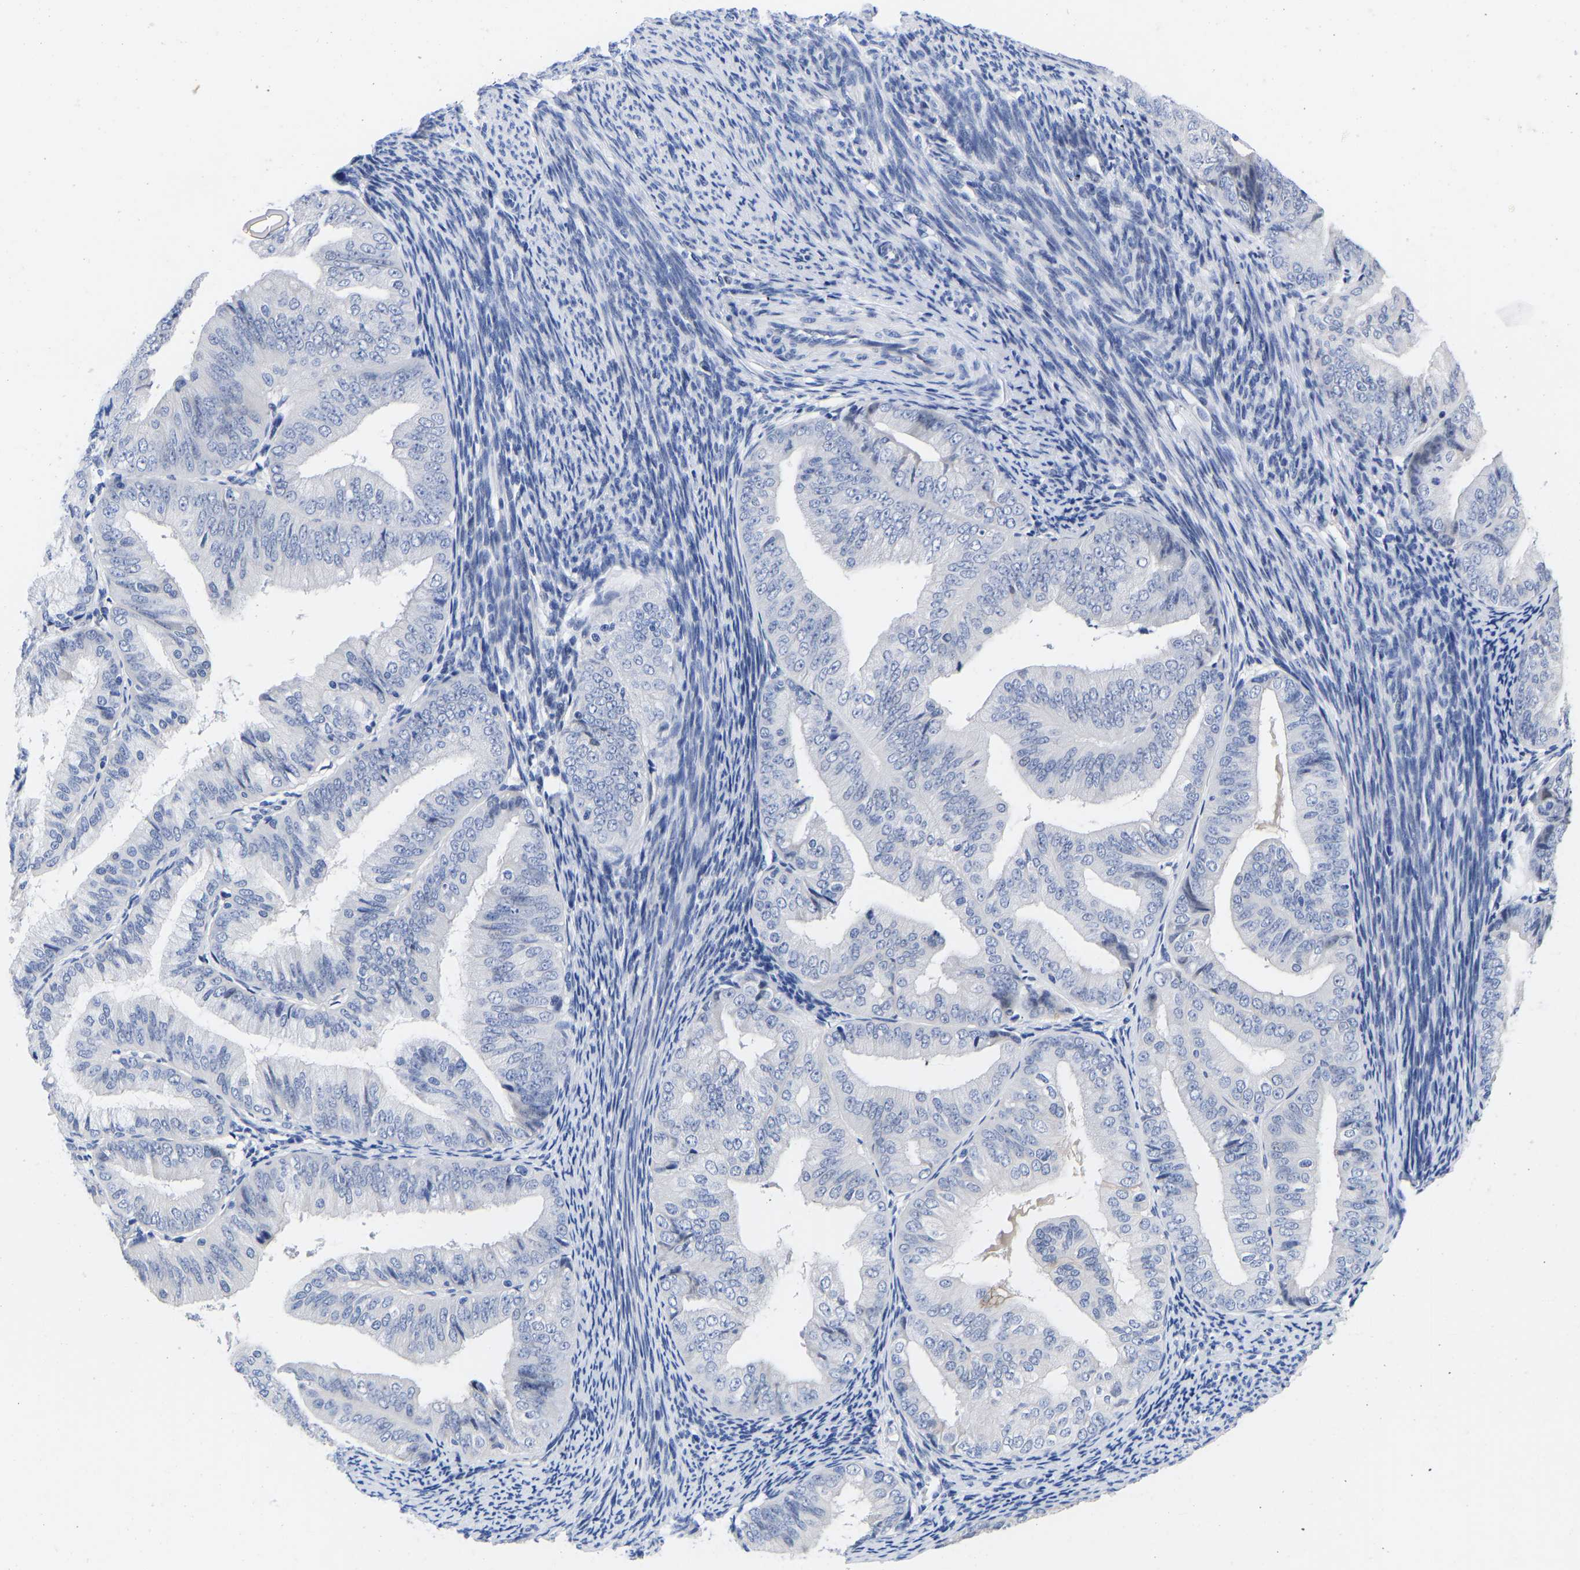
{"staining": {"intensity": "negative", "quantity": "none", "location": "none"}, "tissue": "endometrial cancer", "cell_type": "Tumor cells", "image_type": "cancer", "snomed": [{"axis": "morphology", "description": "Adenocarcinoma, NOS"}, {"axis": "topography", "description": "Endometrium"}], "caption": "This is an IHC photomicrograph of human endometrial cancer (adenocarcinoma). There is no staining in tumor cells.", "gene": "GPA33", "patient": {"sex": "female", "age": 63}}